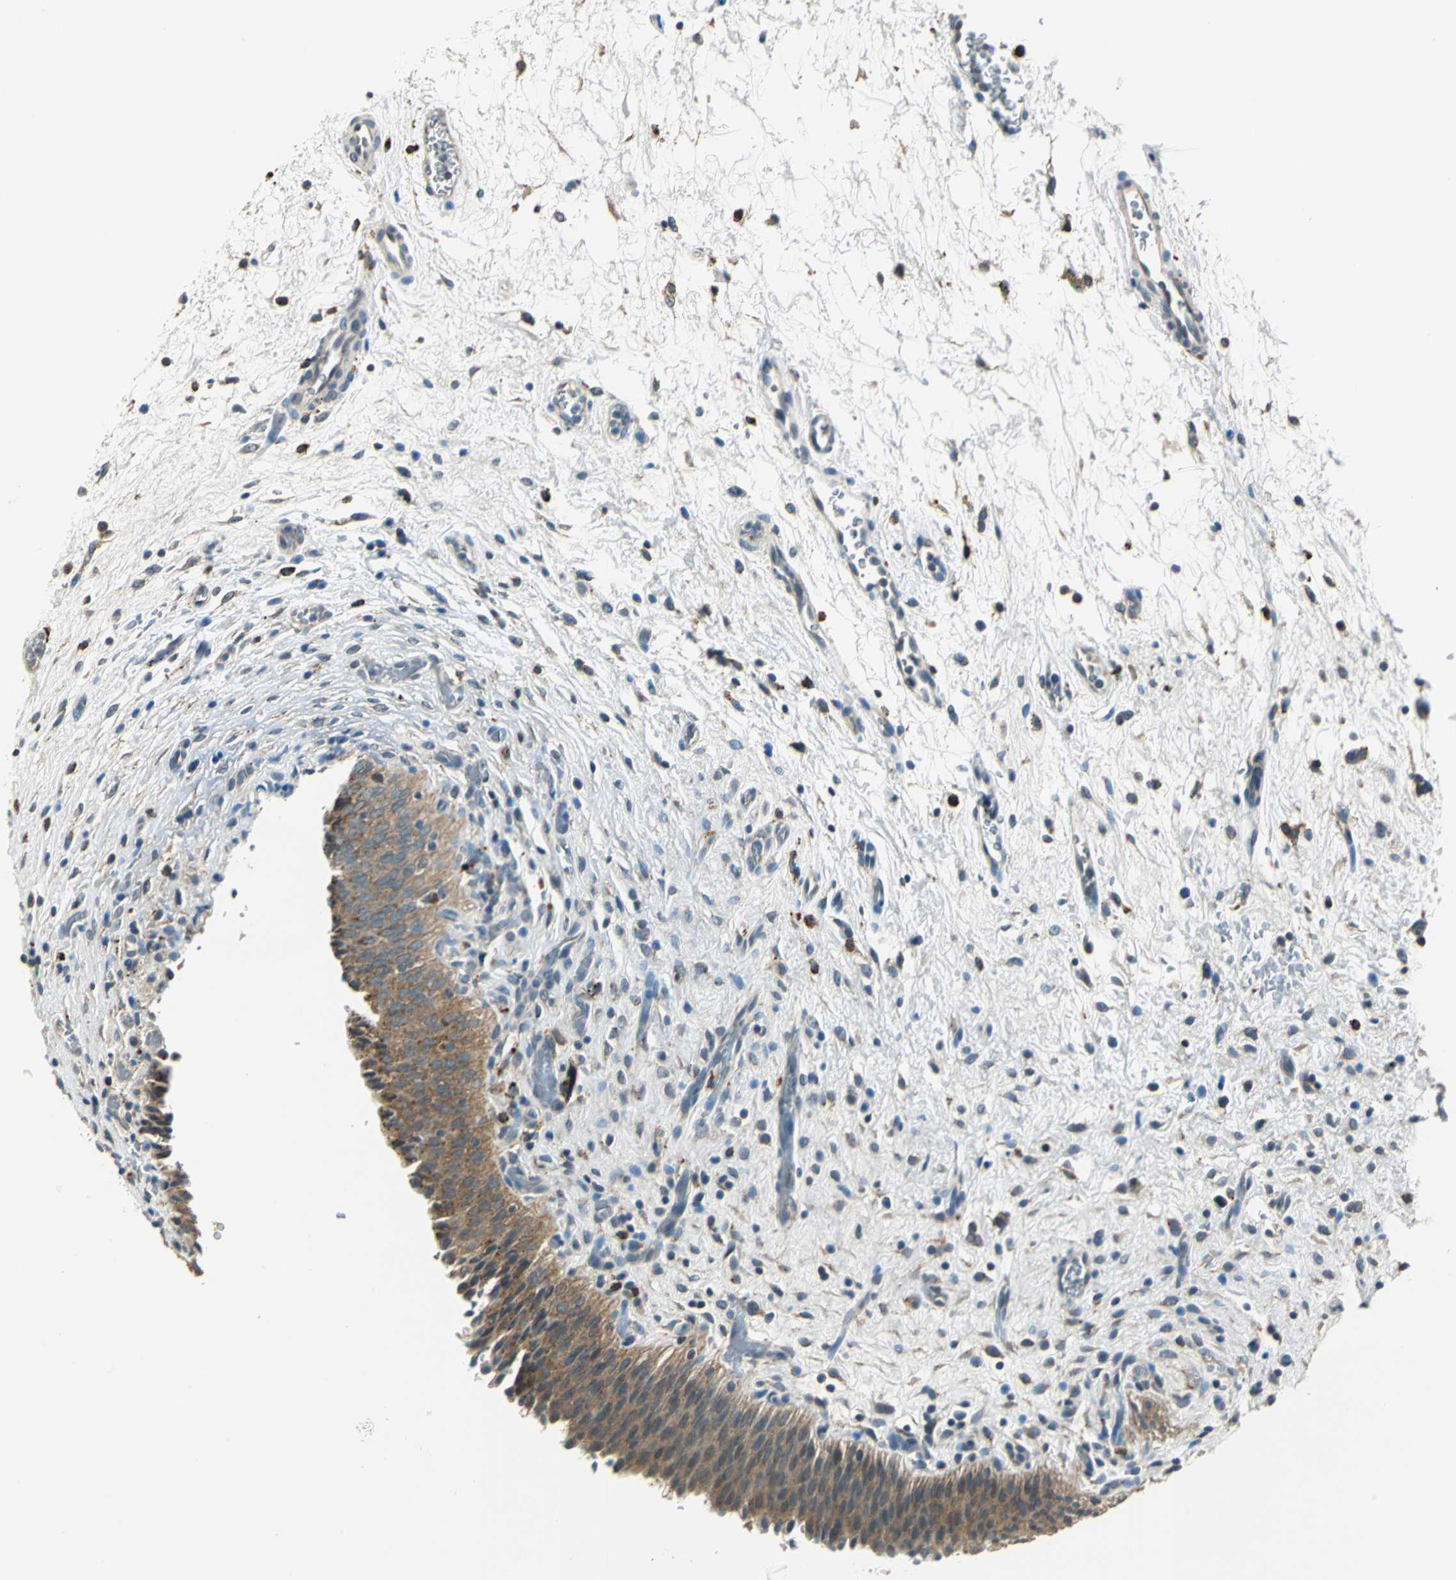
{"staining": {"intensity": "moderate", "quantity": ">75%", "location": "cytoplasmic/membranous"}, "tissue": "urinary bladder", "cell_type": "Urothelial cells", "image_type": "normal", "snomed": [{"axis": "morphology", "description": "Normal tissue, NOS"}, {"axis": "topography", "description": "Urinary bladder"}], "caption": "This is an image of immunohistochemistry staining of unremarkable urinary bladder, which shows moderate expression in the cytoplasmic/membranous of urothelial cells.", "gene": "NIT1", "patient": {"sex": "male", "age": 51}}